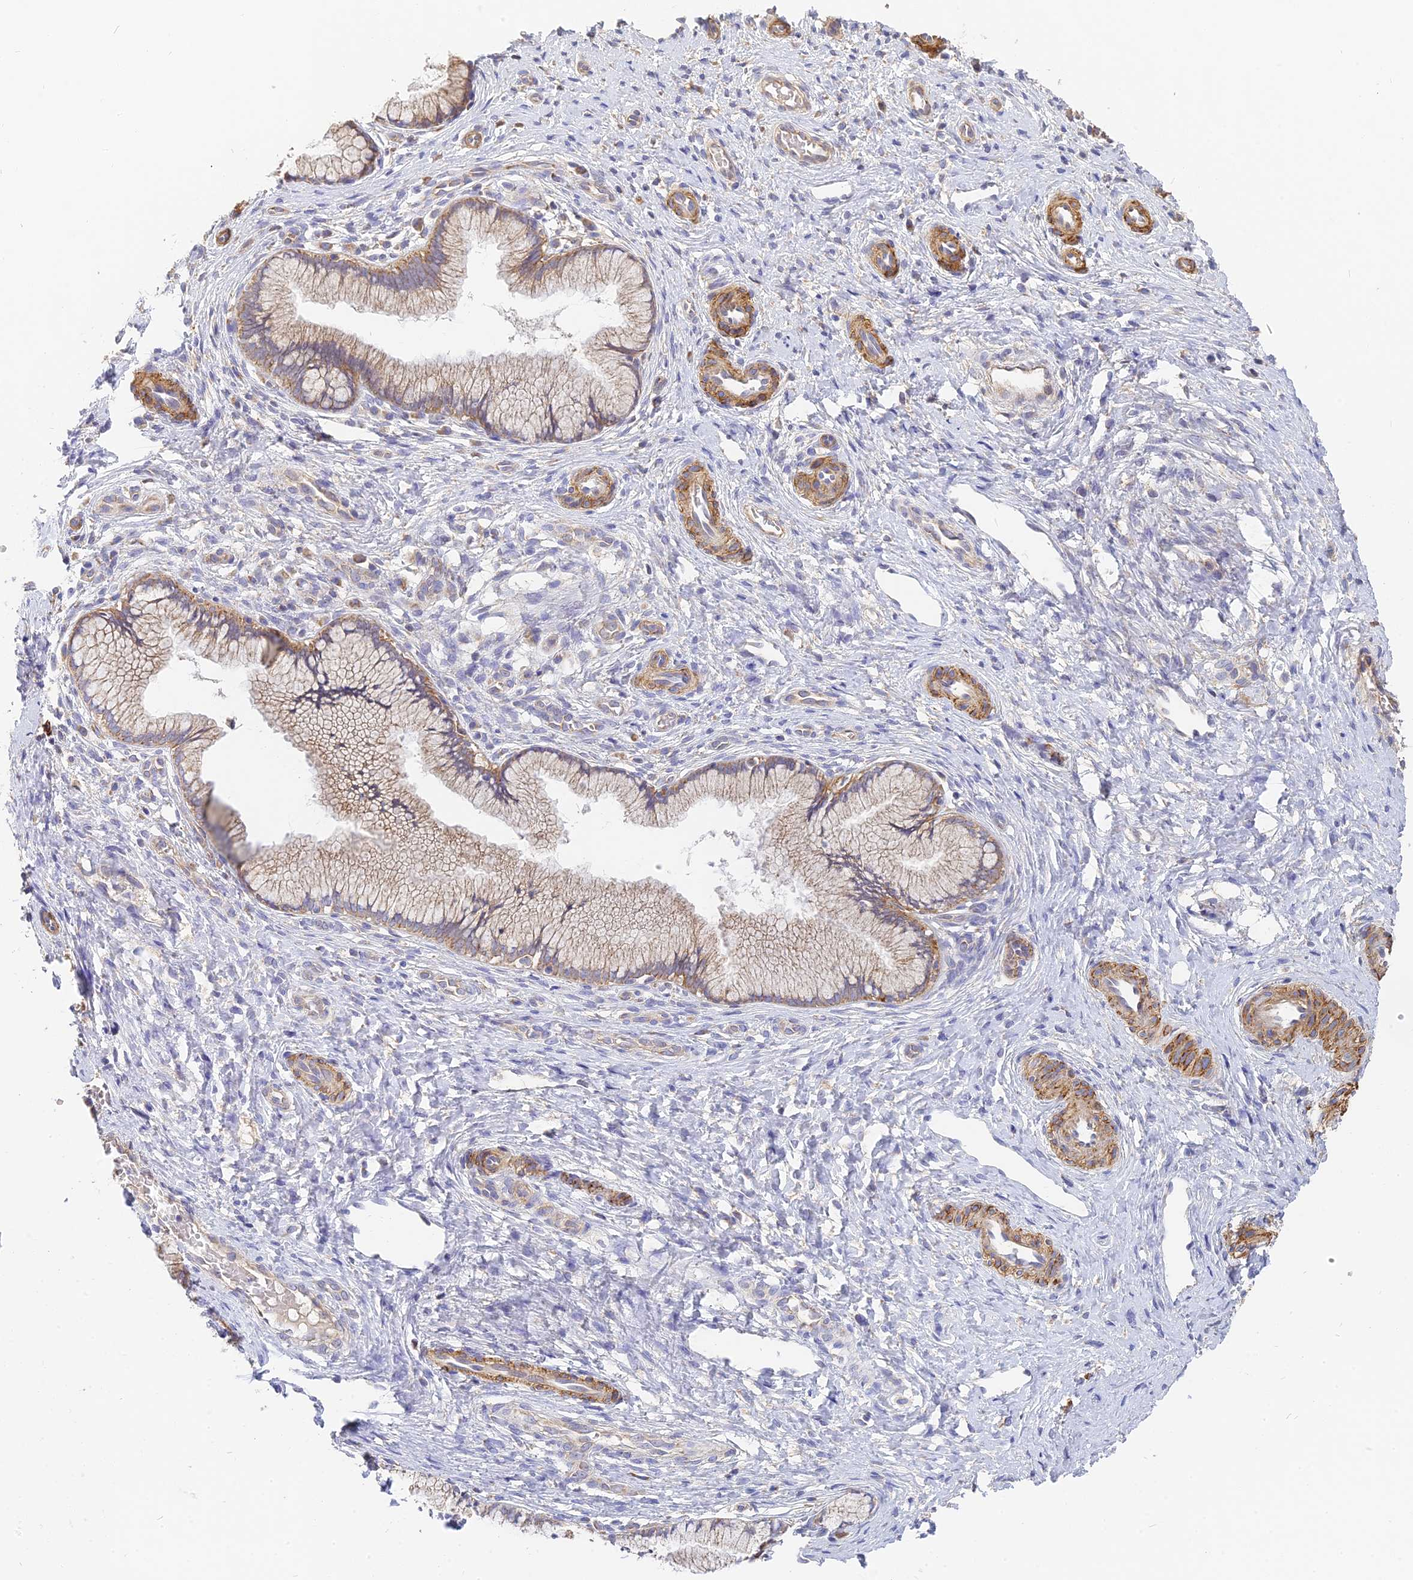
{"staining": {"intensity": "moderate", "quantity": ">75%", "location": "cytoplasmic/membranous"}, "tissue": "cervix", "cell_type": "Glandular cells", "image_type": "normal", "snomed": [{"axis": "morphology", "description": "Normal tissue, NOS"}, {"axis": "topography", "description": "Cervix"}], "caption": "Glandular cells demonstrate medium levels of moderate cytoplasmic/membranous expression in approximately >75% of cells in normal human cervix.", "gene": "MRPL15", "patient": {"sex": "female", "age": 36}}